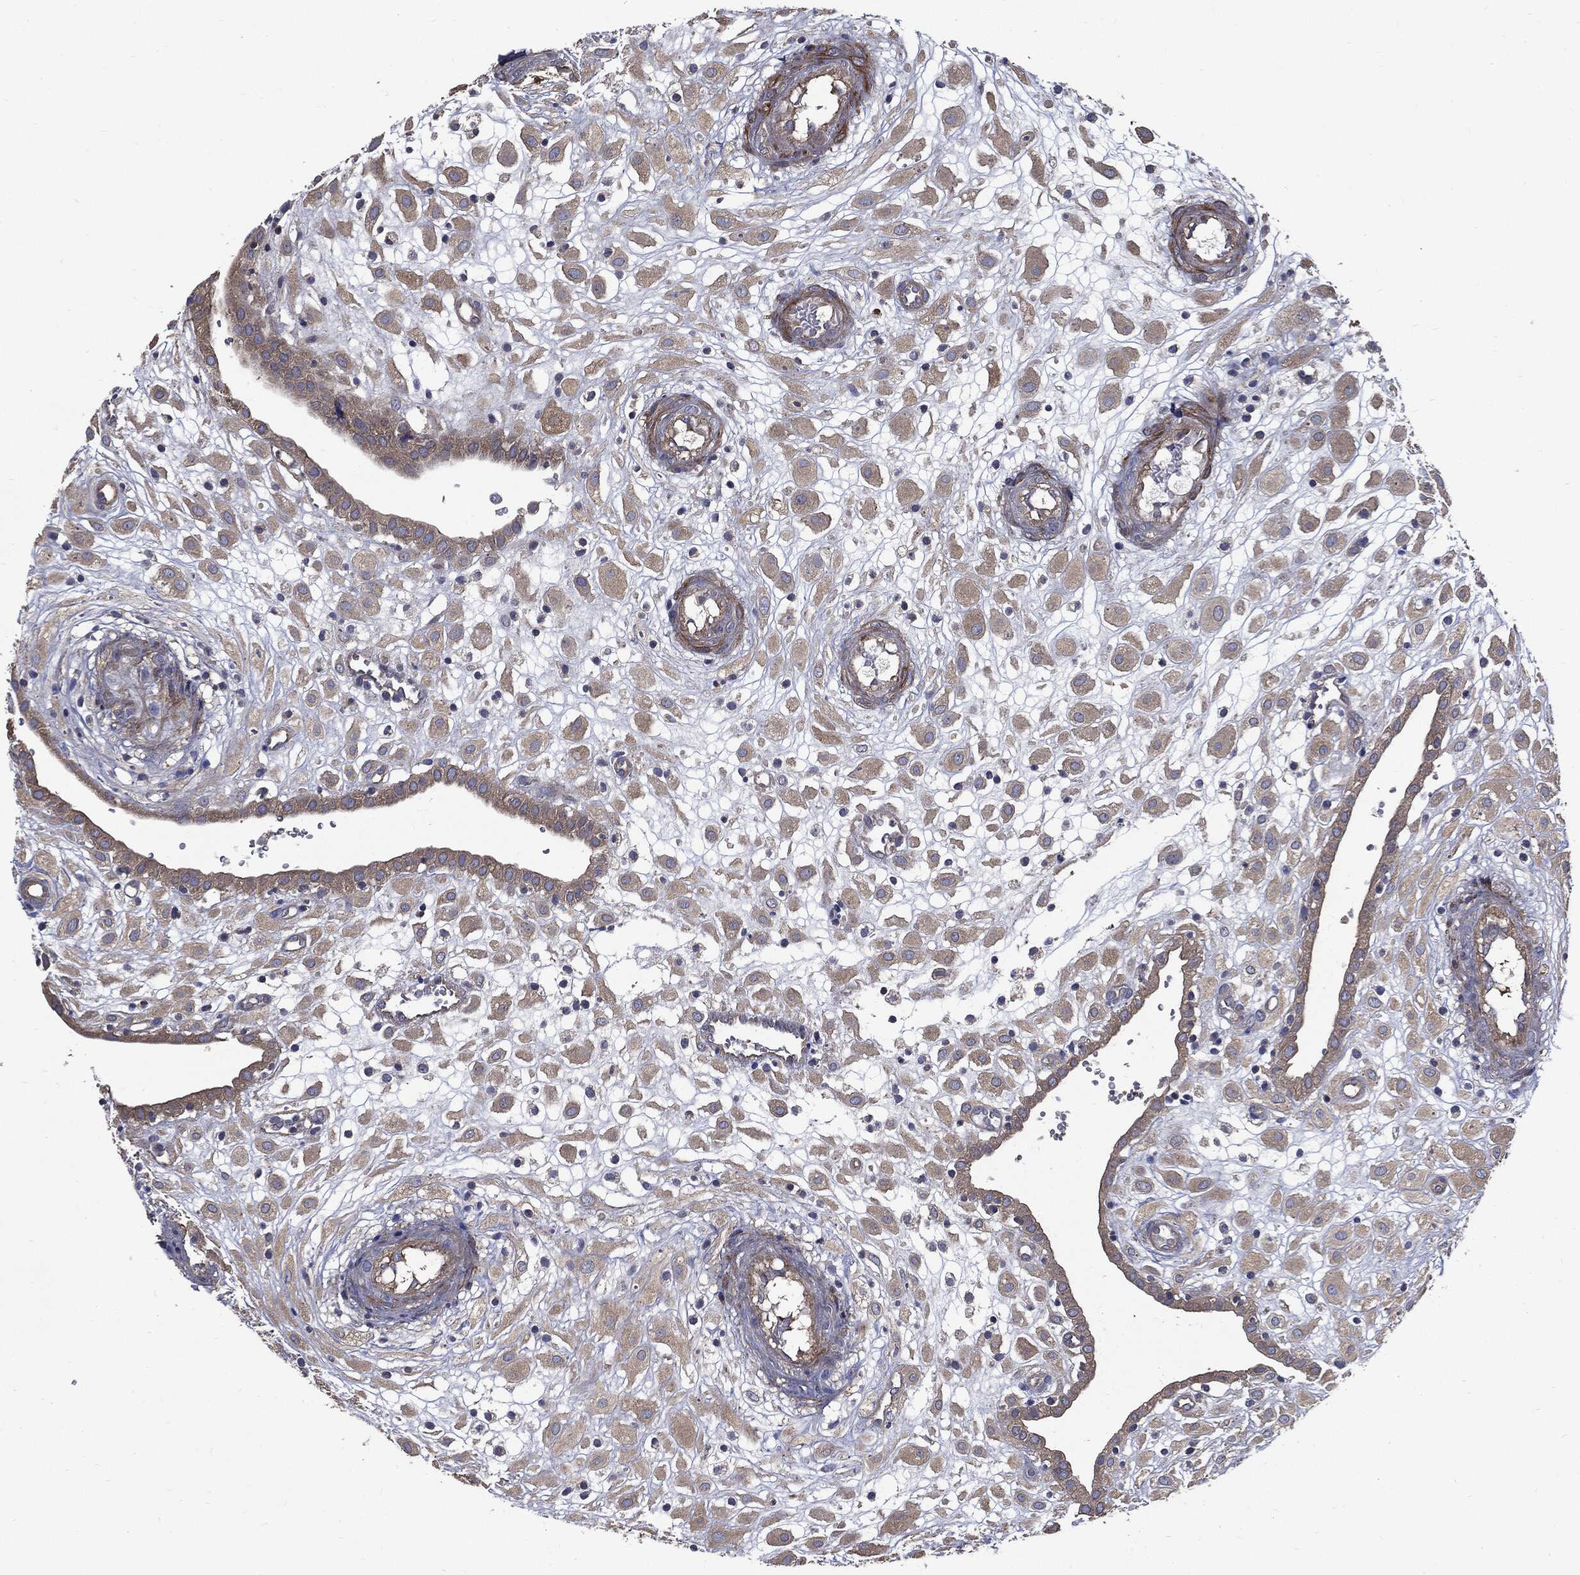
{"staining": {"intensity": "weak", "quantity": ">75%", "location": "cytoplasmic/membranous"}, "tissue": "placenta", "cell_type": "Decidual cells", "image_type": "normal", "snomed": [{"axis": "morphology", "description": "Normal tissue, NOS"}, {"axis": "topography", "description": "Placenta"}], "caption": "A histopathology image of placenta stained for a protein exhibits weak cytoplasmic/membranous brown staining in decidual cells. Nuclei are stained in blue.", "gene": "PDCD6IP", "patient": {"sex": "female", "age": 24}}